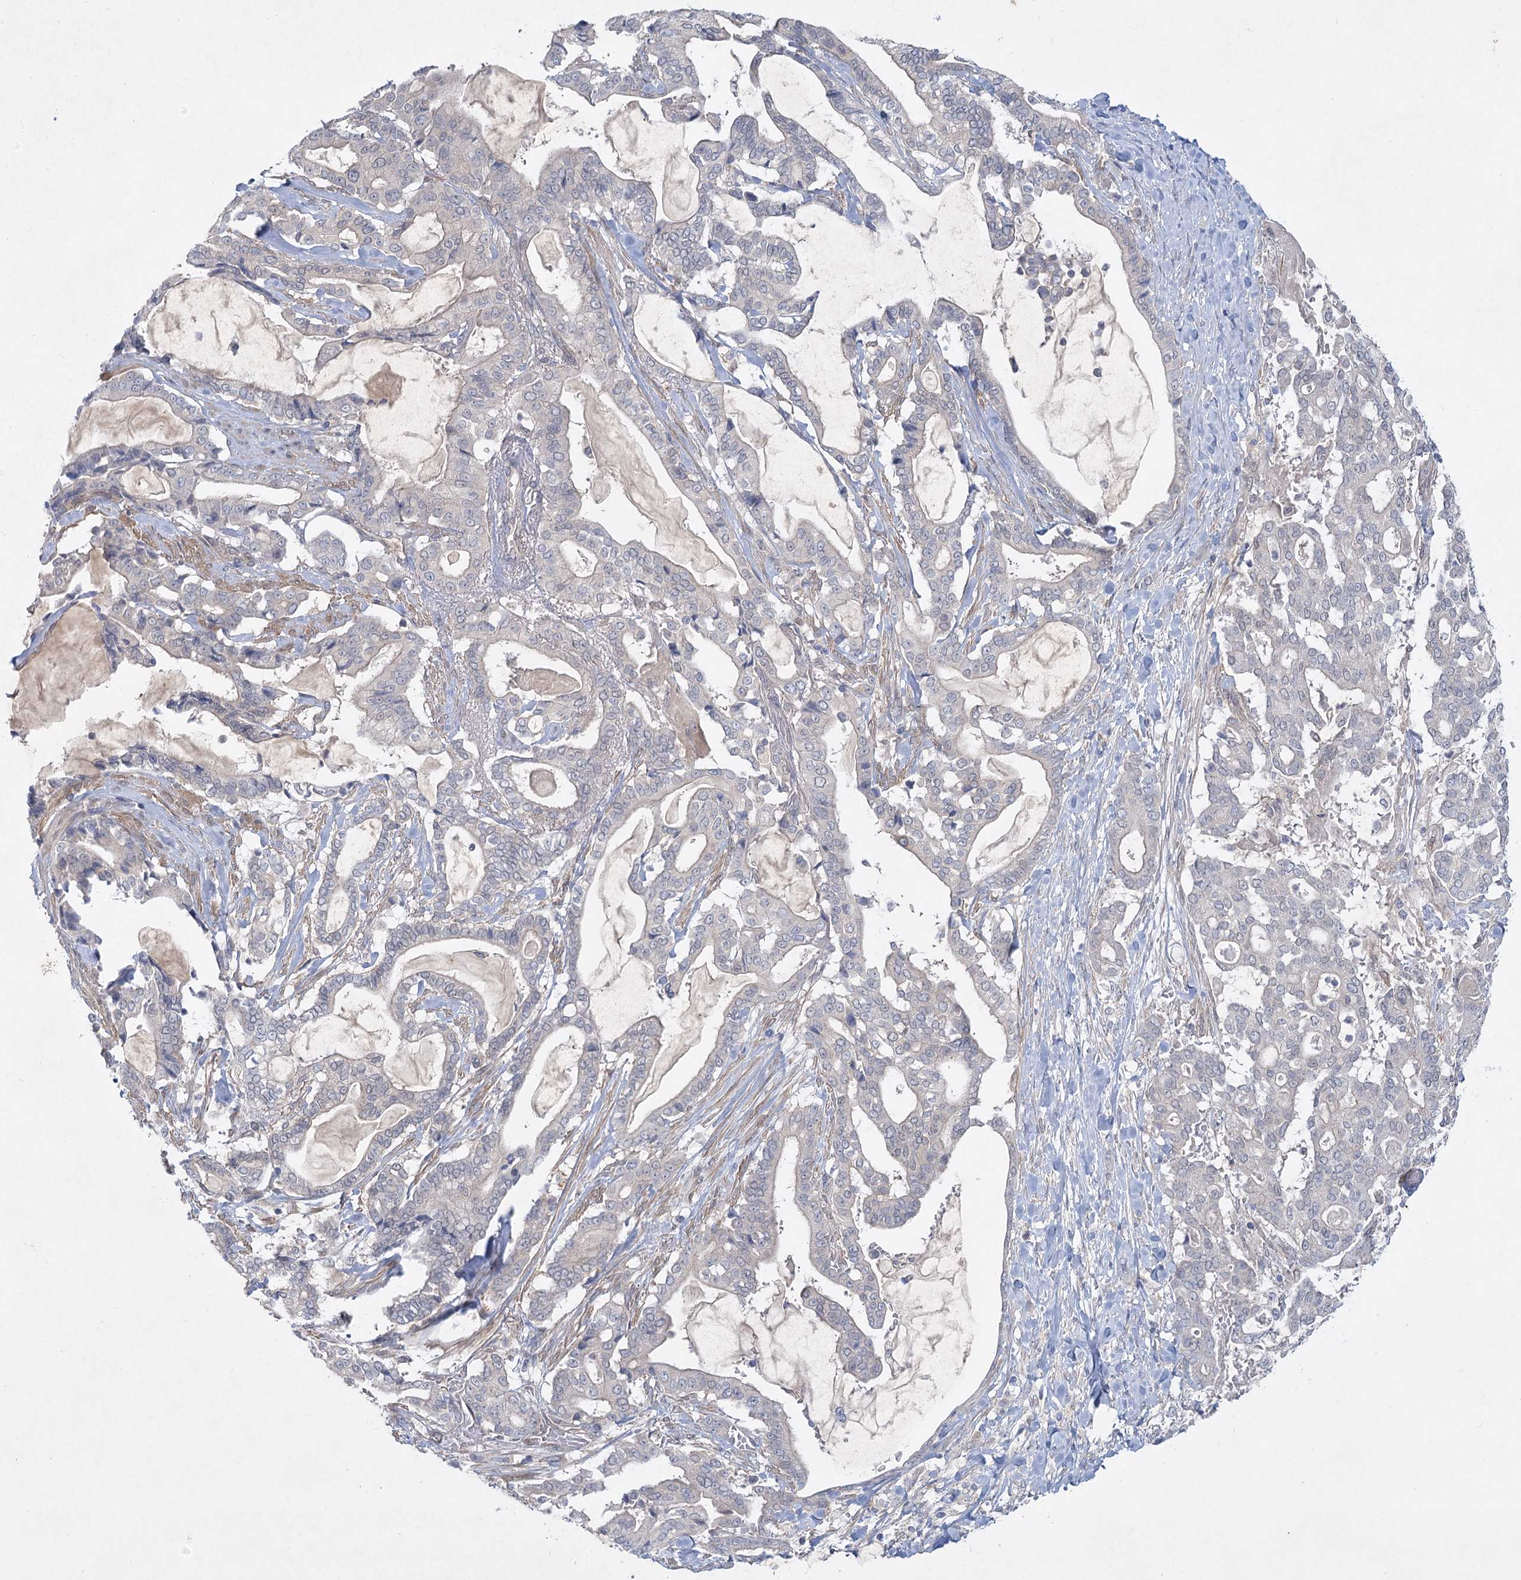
{"staining": {"intensity": "negative", "quantity": "none", "location": "none"}, "tissue": "pancreatic cancer", "cell_type": "Tumor cells", "image_type": "cancer", "snomed": [{"axis": "morphology", "description": "Adenocarcinoma, NOS"}, {"axis": "topography", "description": "Pancreas"}], "caption": "High magnification brightfield microscopy of pancreatic cancer (adenocarcinoma) stained with DAB (brown) and counterstained with hematoxylin (blue): tumor cells show no significant expression.", "gene": "AAMDC", "patient": {"sex": "male", "age": 63}}